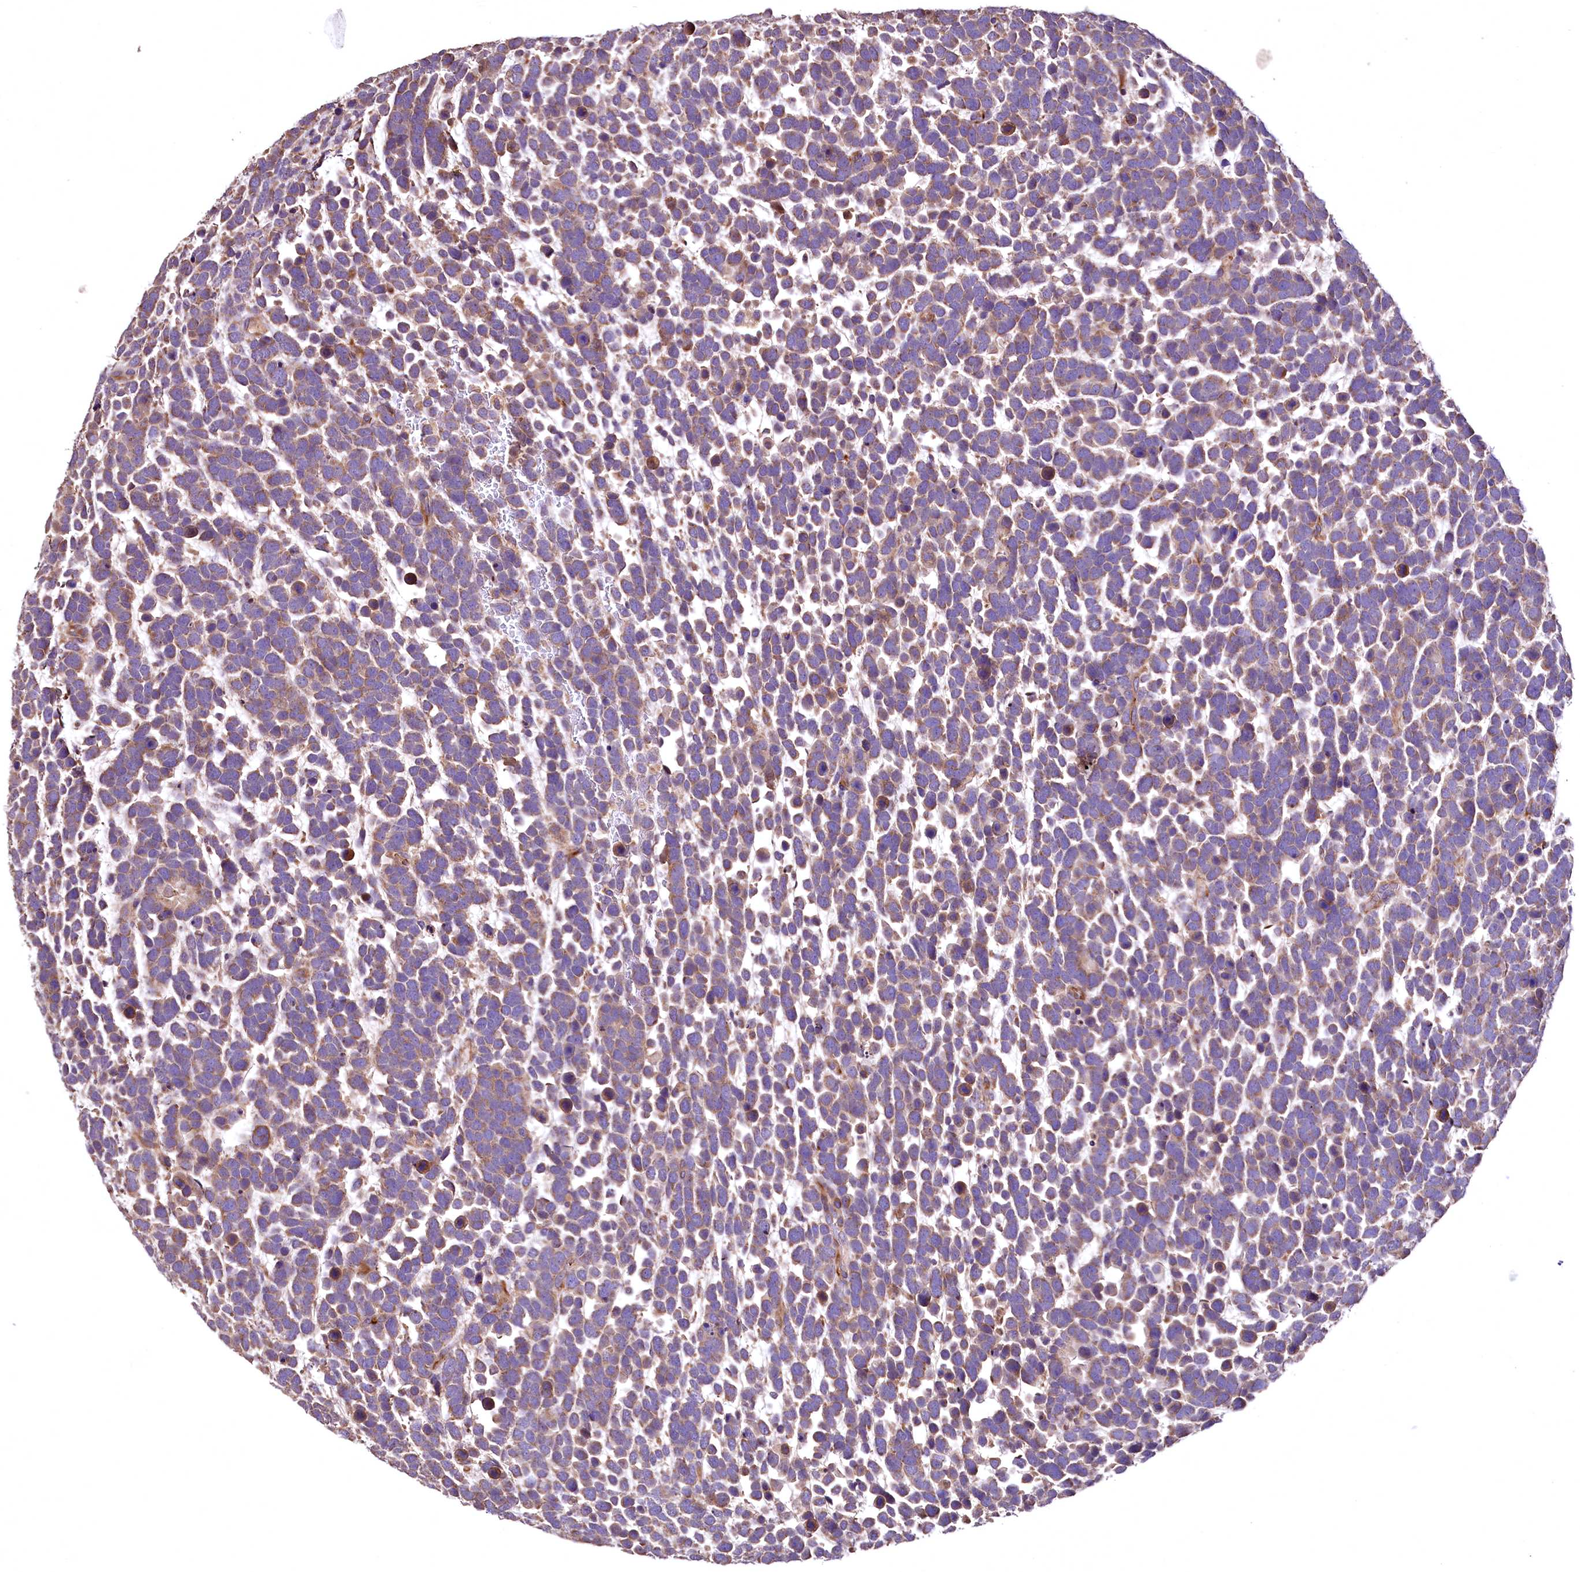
{"staining": {"intensity": "moderate", "quantity": ">75%", "location": "cytoplasmic/membranous"}, "tissue": "urothelial cancer", "cell_type": "Tumor cells", "image_type": "cancer", "snomed": [{"axis": "morphology", "description": "Urothelial carcinoma, High grade"}, {"axis": "topography", "description": "Urinary bladder"}], "caption": "Protein expression analysis of human urothelial cancer reveals moderate cytoplasmic/membranous positivity in about >75% of tumor cells.", "gene": "RASSF1", "patient": {"sex": "female", "age": 82}}